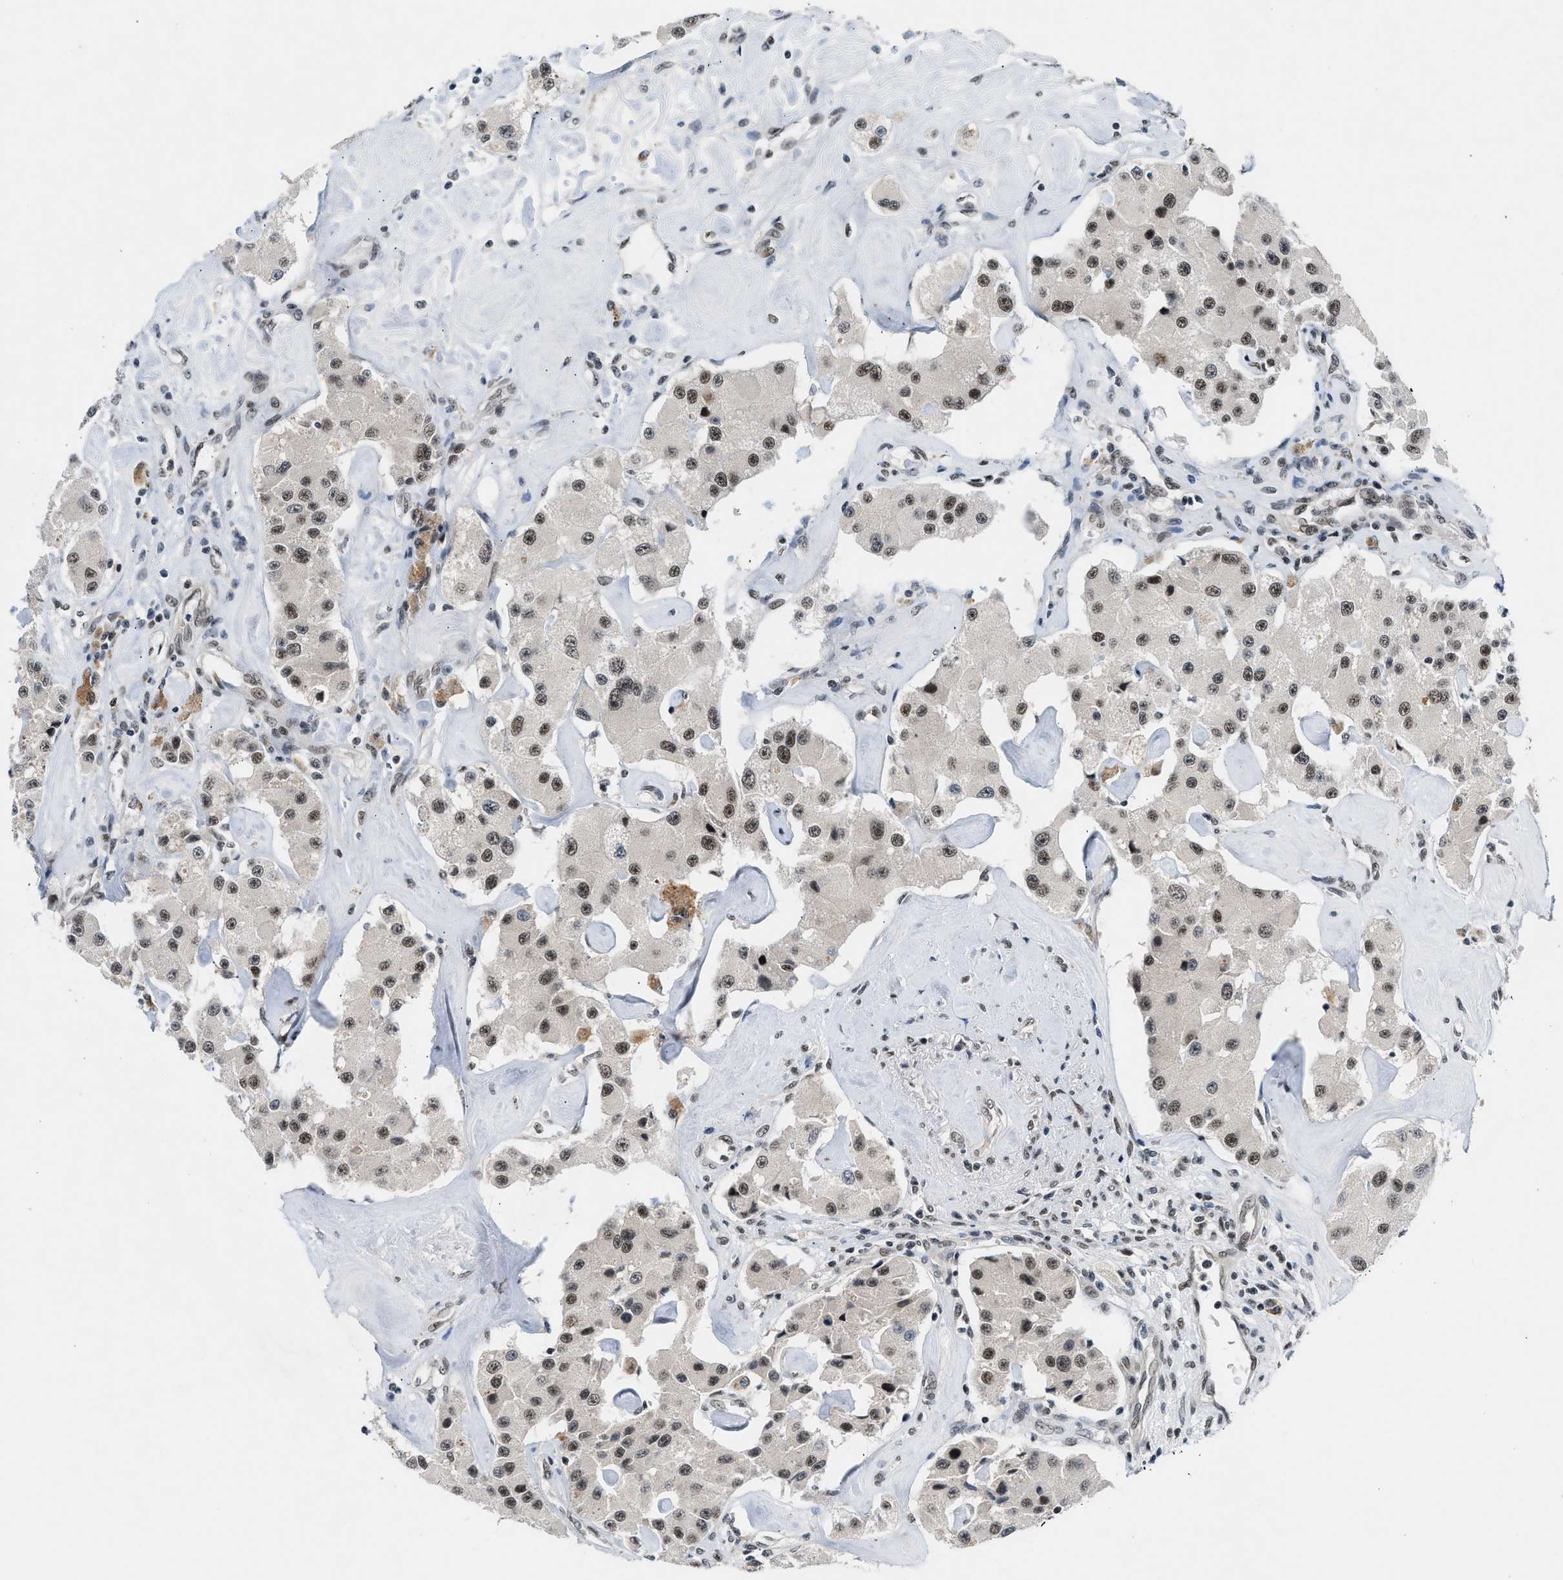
{"staining": {"intensity": "moderate", "quantity": ">75%", "location": "nuclear"}, "tissue": "carcinoid", "cell_type": "Tumor cells", "image_type": "cancer", "snomed": [{"axis": "morphology", "description": "Carcinoid, malignant, NOS"}, {"axis": "topography", "description": "Pancreas"}], "caption": "The micrograph shows immunohistochemical staining of carcinoid (malignant). There is moderate nuclear expression is seen in approximately >75% of tumor cells.", "gene": "NCOA1", "patient": {"sex": "male", "age": 41}}